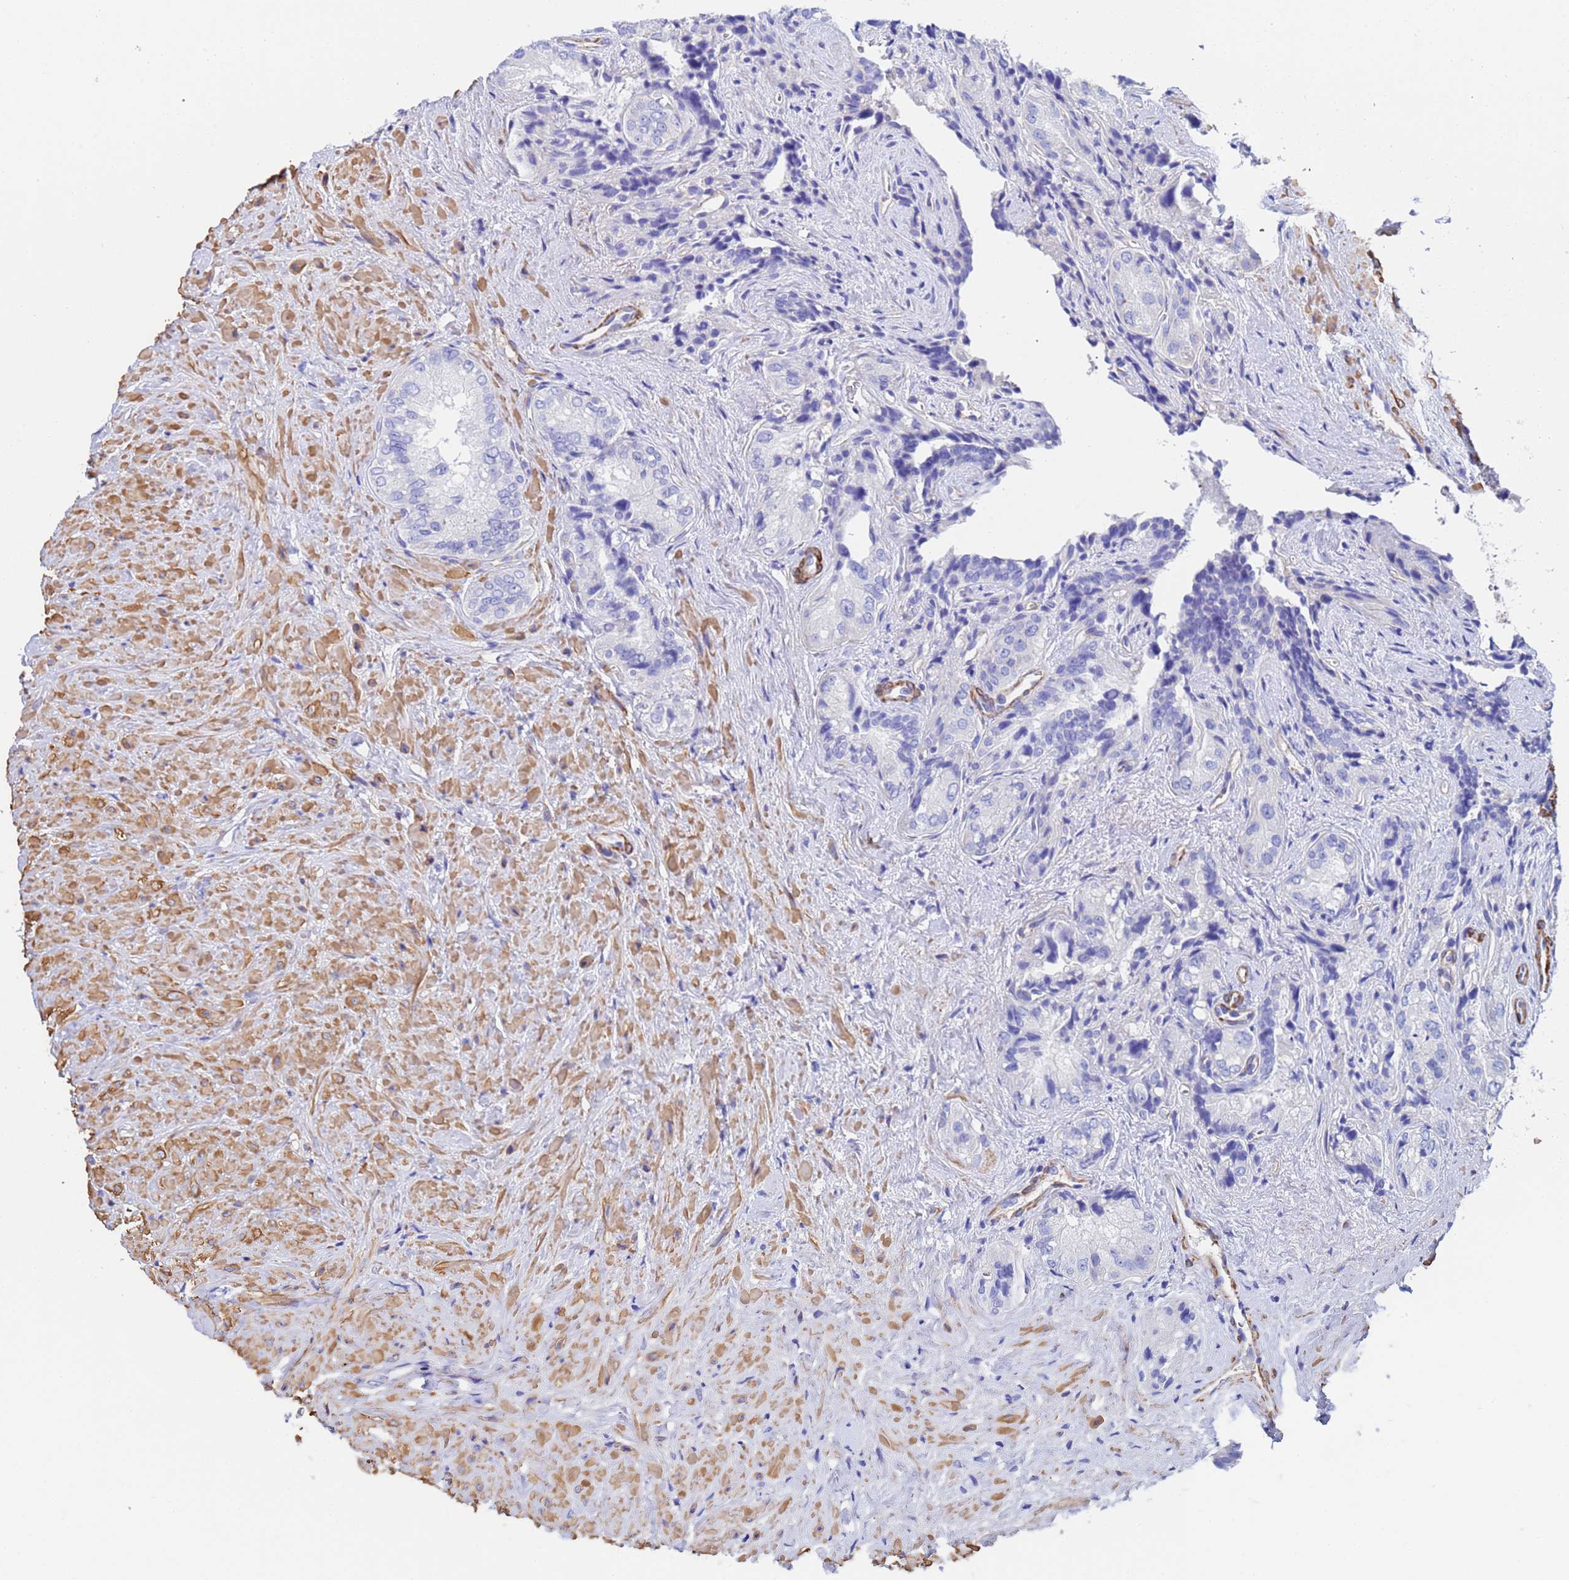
{"staining": {"intensity": "negative", "quantity": "none", "location": "none"}, "tissue": "seminal vesicle", "cell_type": "Glandular cells", "image_type": "normal", "snomed": [{"axis": "morphology", "description": "Normal tissue, NOS"}, {"axis": "topography", "description": "Seminal veicle"}, {"axis": "topography", "description": "Peripheral nerve tissue"}], "caption": "A micrograph of human seminal vesicle is negative for staining in glandular cells. (DAB immunohistochemistry, high magnification).", "gene": "CST1", "patient": {"sex": "male", "age": 67}}